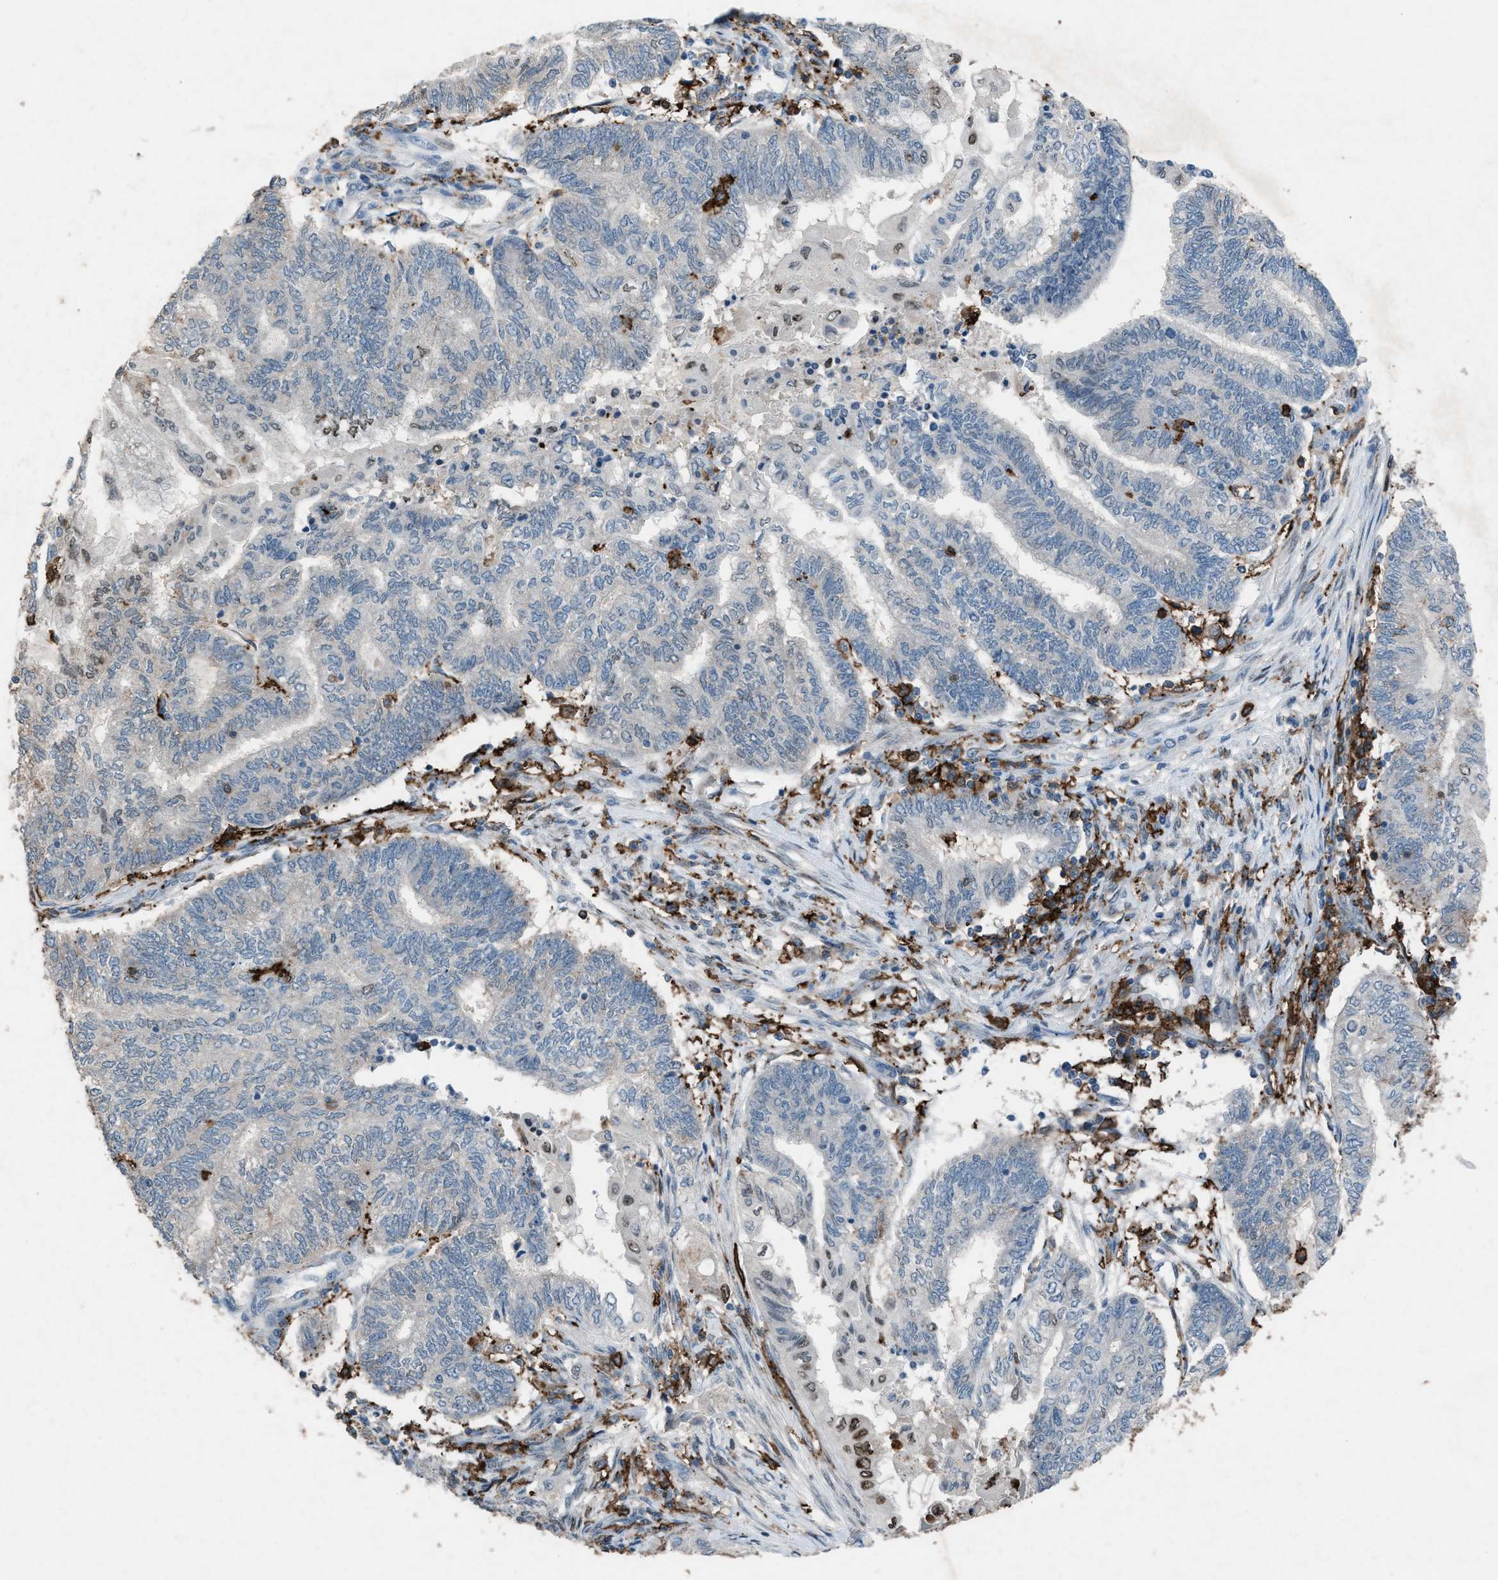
{"staining": {"intensity": "negative", "quantity": "none", "location": "none"}, "tissue": "endometrial cancer", "cell_type": "Tumor cells", "image_type": "cancer", "snomed": [{"axis": "morphology", "description": "Adenocarcinoma, NOS"}, {"axis": "topography", "description": "Uterus"}, {"axis": "topography", "description": "Endometrium"}], "caption": "Micrograph shows no significant protein staining in tumor cells of endometrial cancer.", "gene": "FCER1G", "patient": {"sex": "female", "age": 70}}